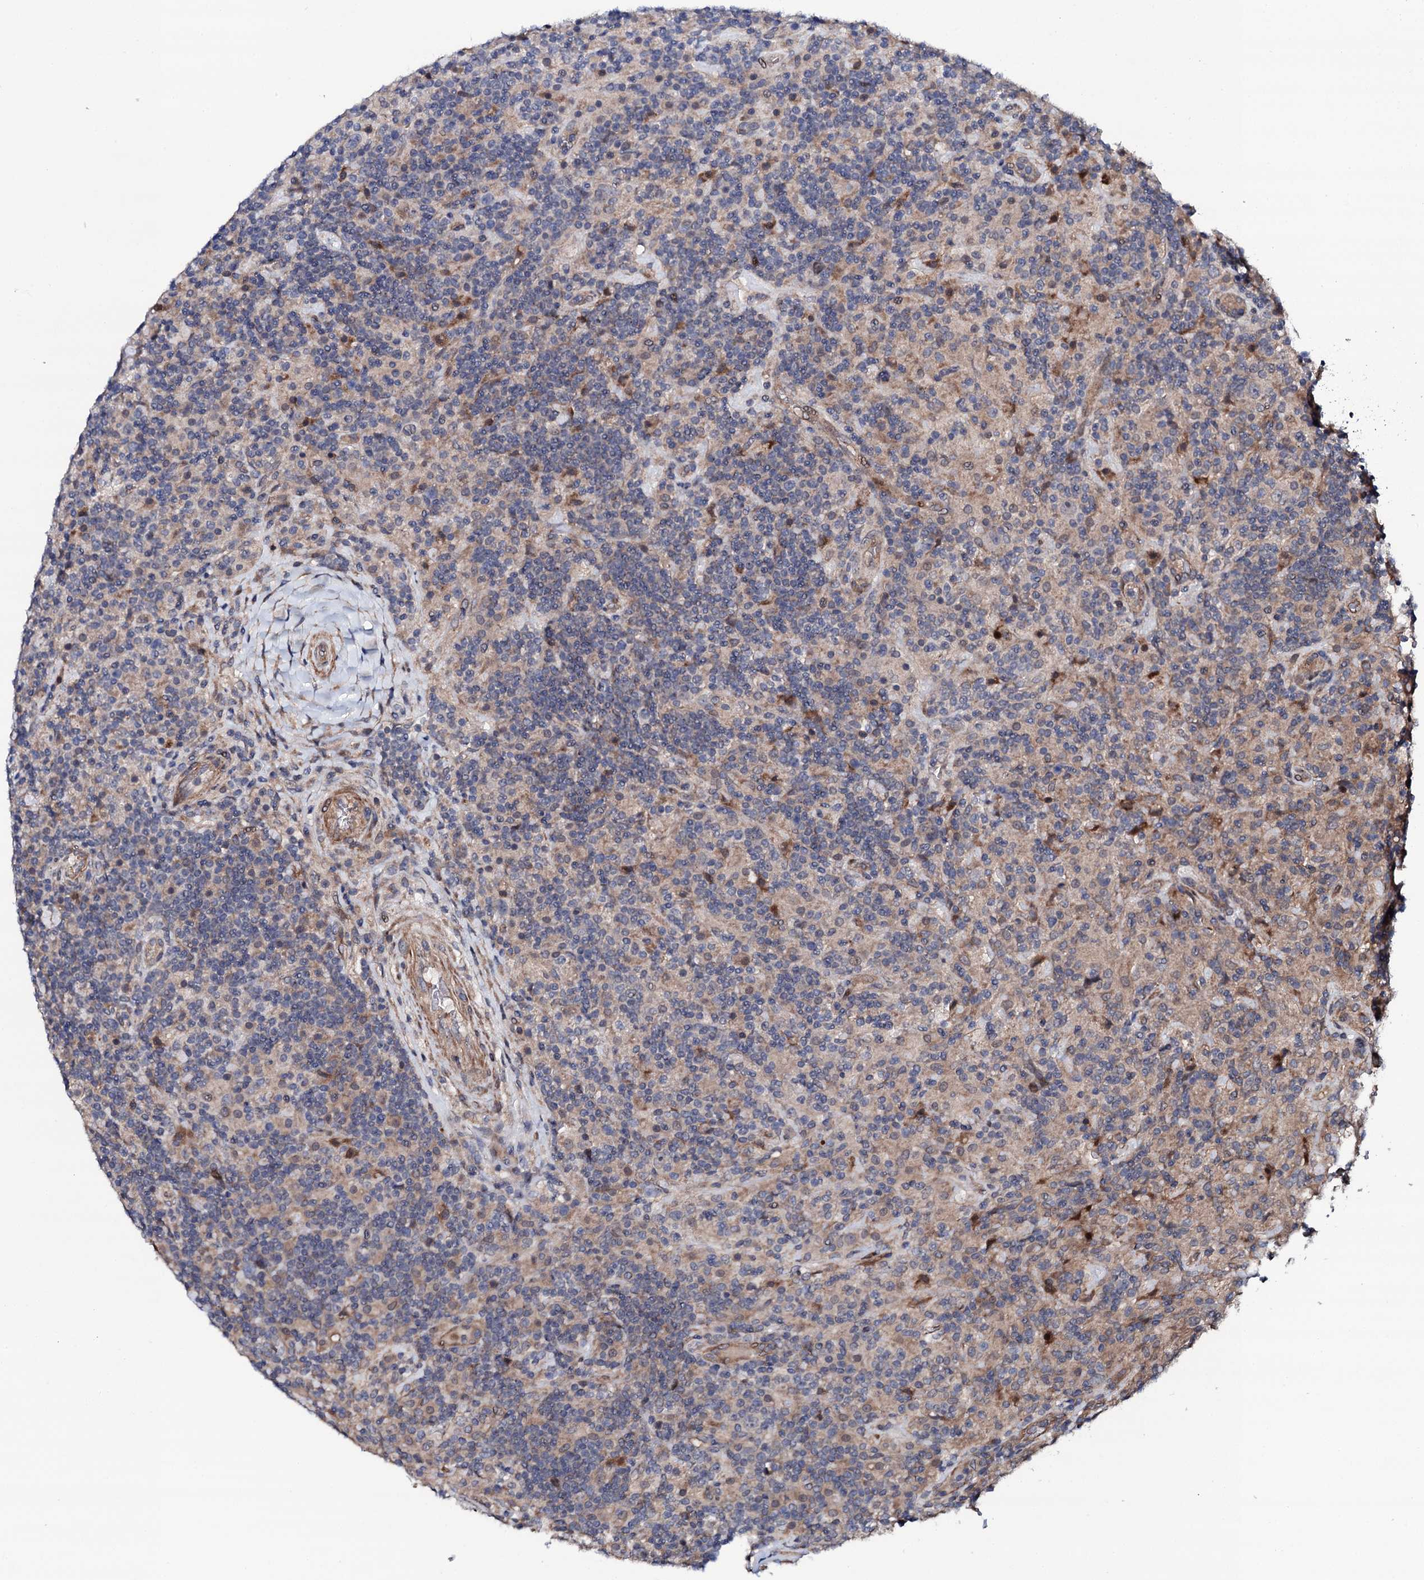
{"staining": {"intensity": "negative", "quantity": "none", "location": "none"}, "tissue": "lymphoma", "cell_type": "Tumor cells", "image_type": "cancer", "snomed": [{"axis": "morphology", "description": "Hodgkin's disease, NOS"}, {"axis": "topography", "description": "Lymph node"}], "caption": "The immunohistochemistry (IHC) image has no significant positivity in tumor cells of Hodgkin's disease tissue.", "gene": "CIAO2A", "patient": {"sex": "male", "age": 70}}